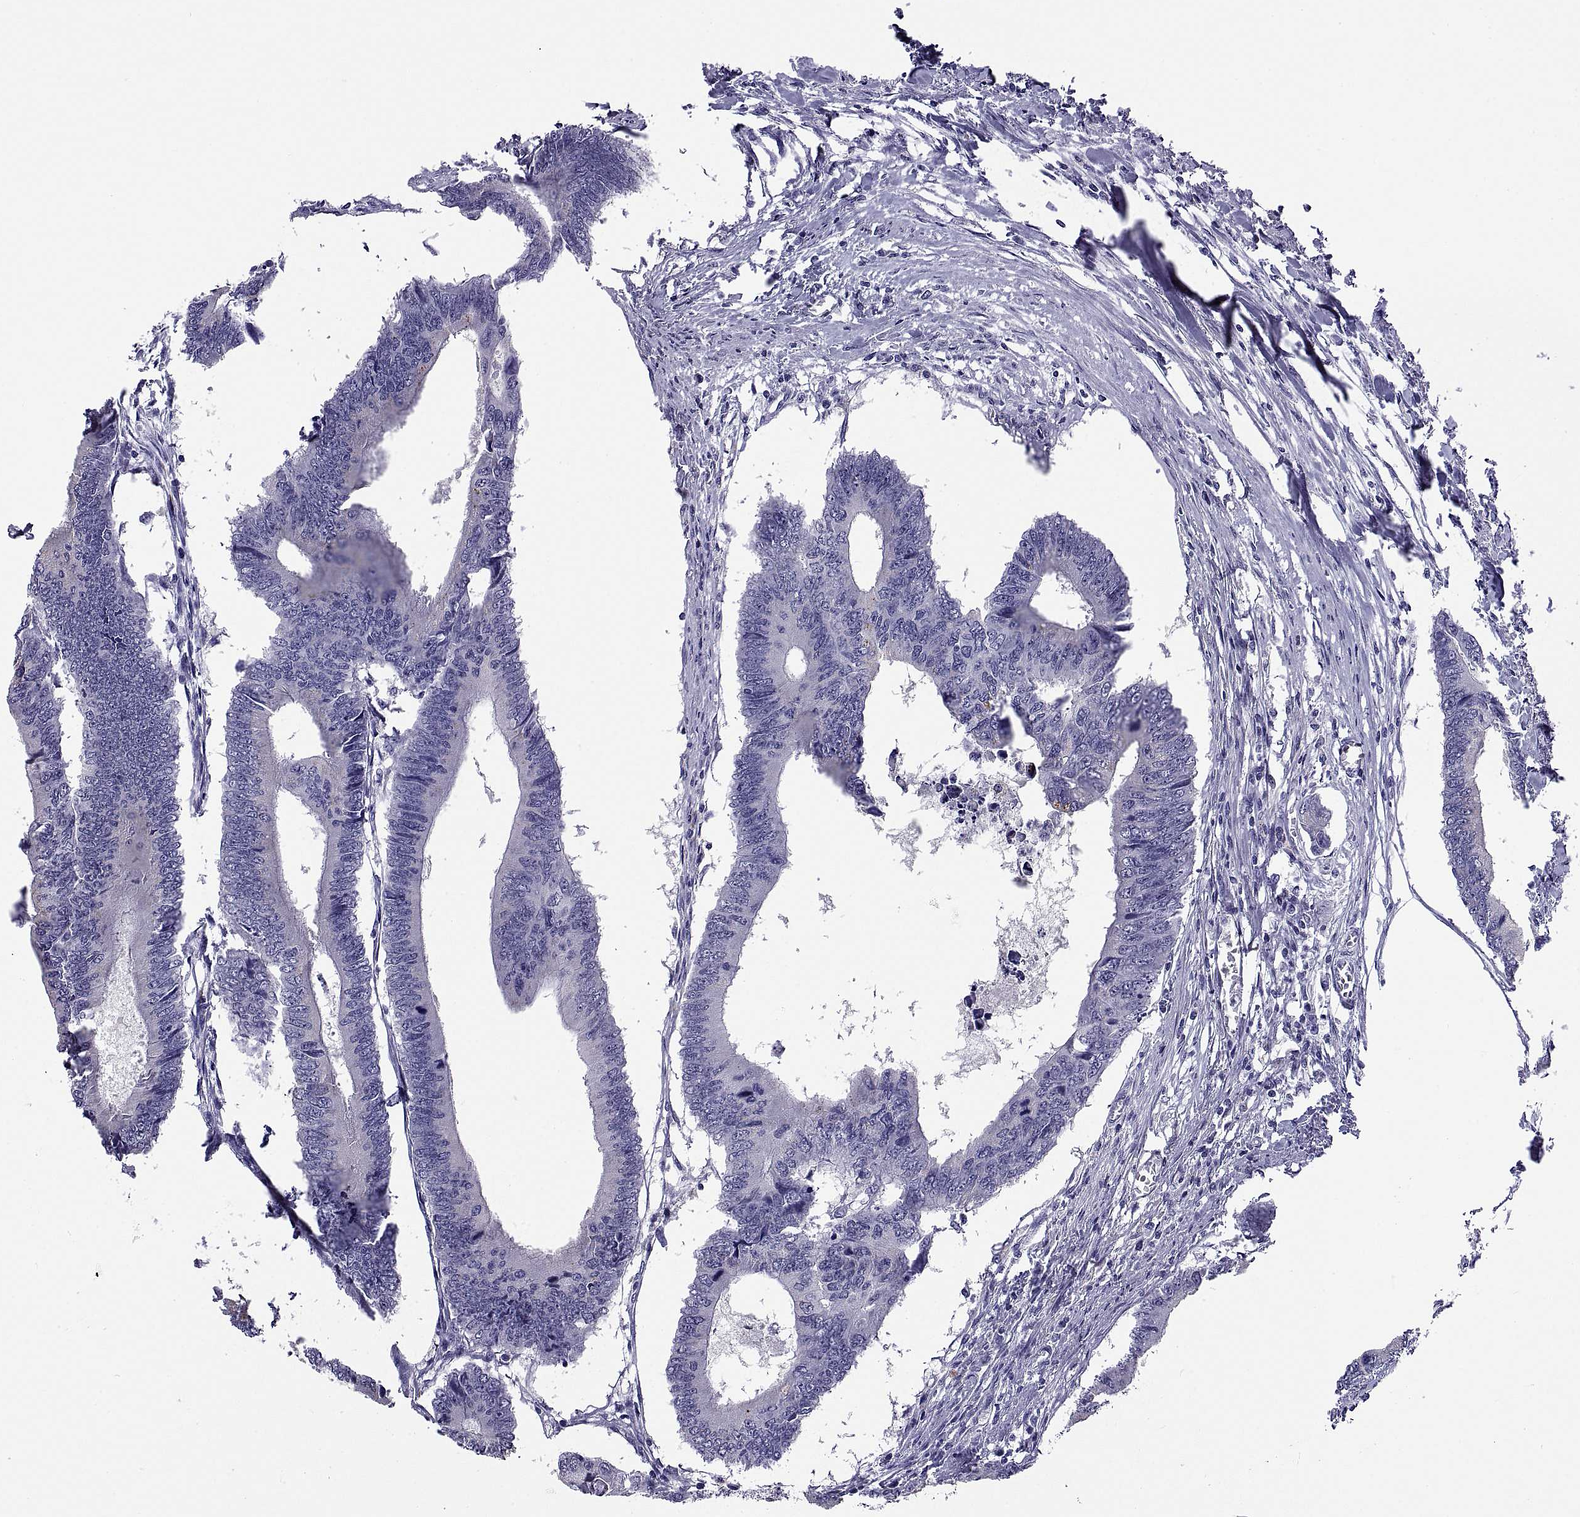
{"staining": {"intensity": "negative", "quantity": "none", "location": "none"}, "tissue": "colorectal cancer", "cell_type": "Tumor cells", "image_type": "cancer", "snomed": [{"axis": "morphology", "description": "Adenocarcinoma, NOS"}, {"axis": "topography", "description": "Colon"}], "caption": "Immunohistochemistry image of neoplastic tissue: human colorectal adenocarcinoma stained with DAB (3,3'-diaminobenzidine) displays no significant protein expression in tumor cells.", "gene": "TGFBR3L", "patient": {"sex": "male", "age": 53}}